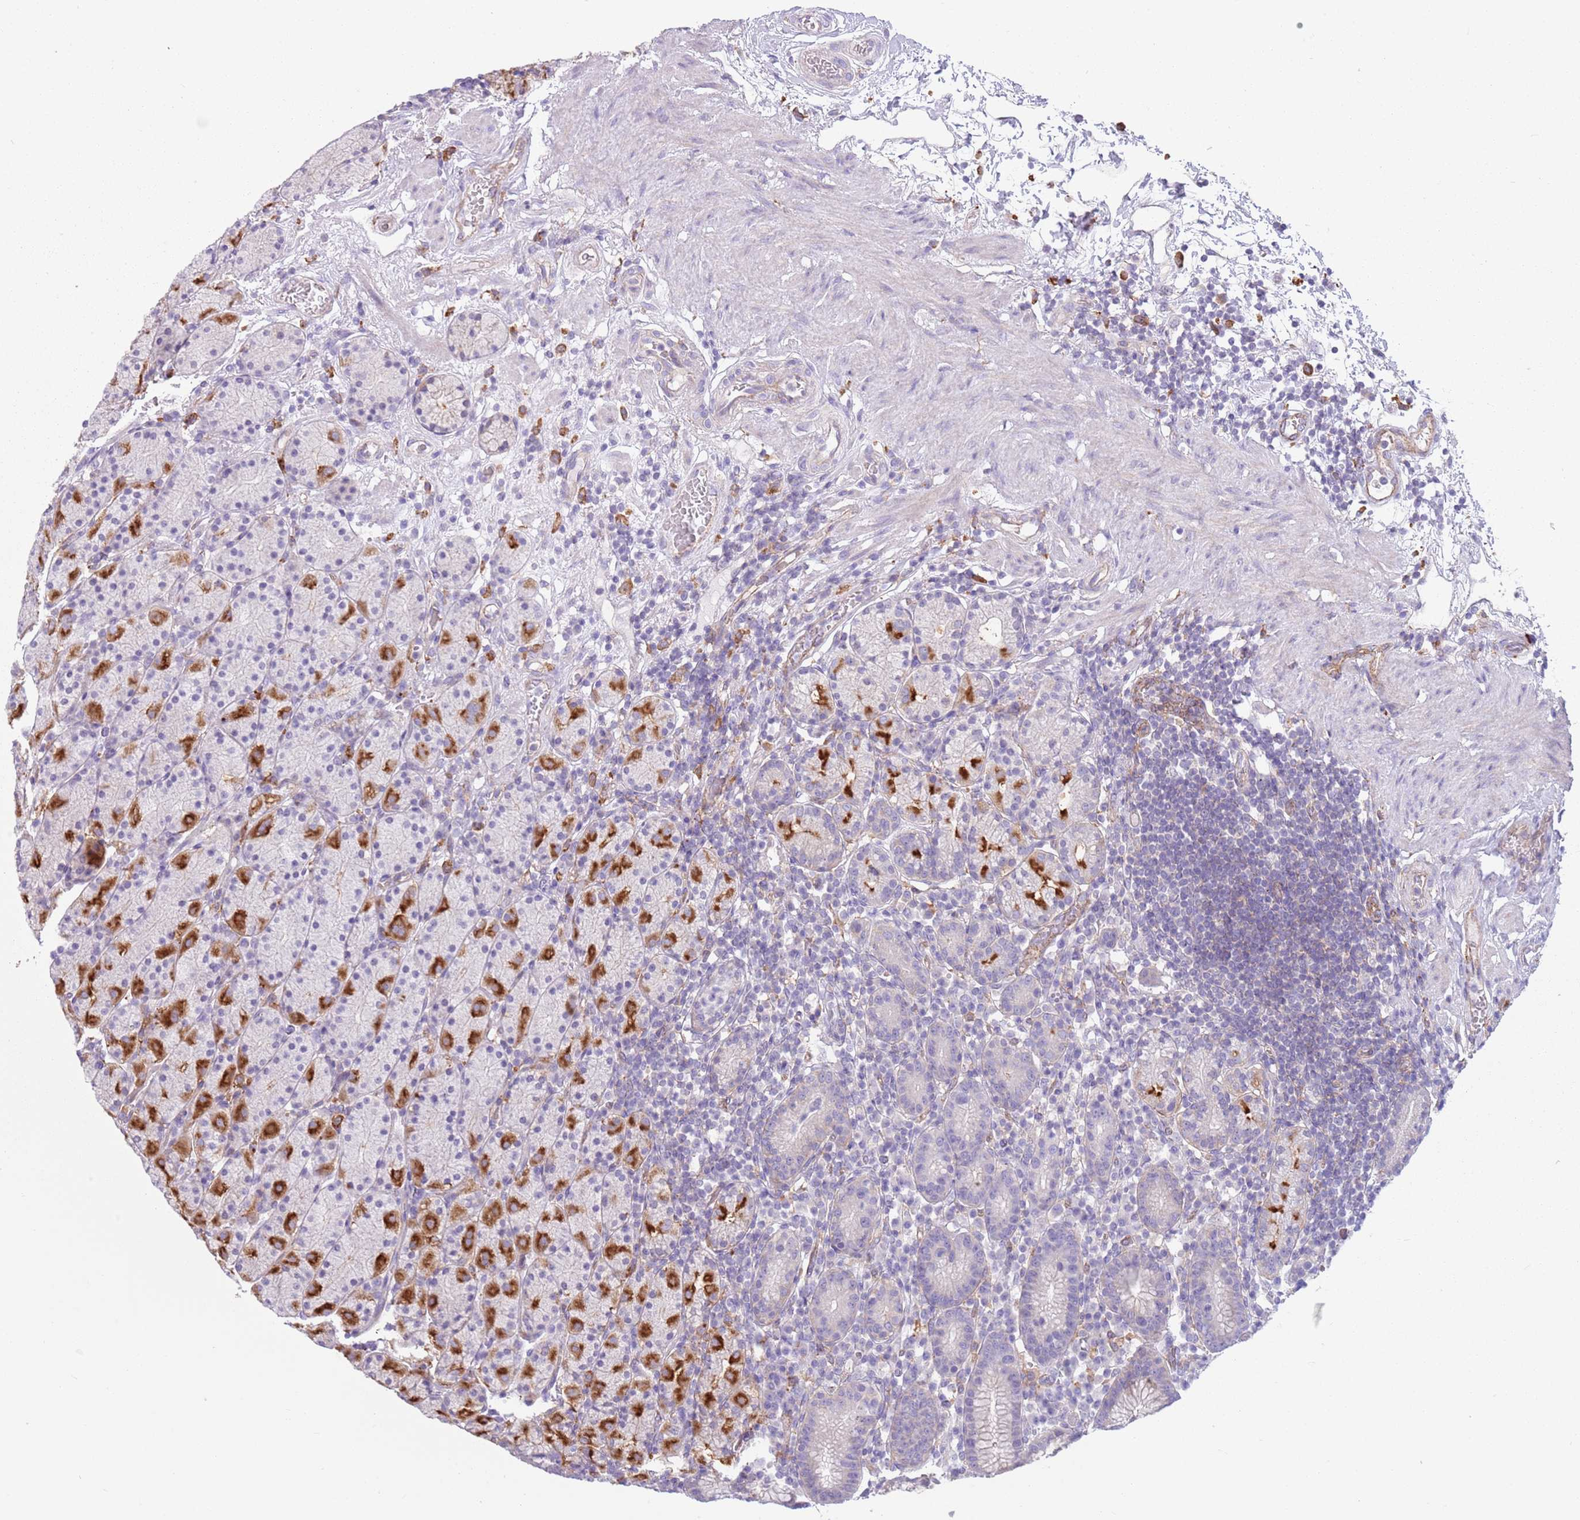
{"staining": {"intensity": "strong", "quantity": "<25%", "location": "cytoplasmic/membranous"}, "tissue": "stomach", "cell_type": "Glandular cells", "image_type": "normal", "snomed": [{"axis": "morphology", "description": "Normal tissue, NOS"}, {"axis": "topography", "description": "Stomach, upper"}, {"axis": "topography", "description": "Stomach"}], "caption": "Immunohistochemistry of benign stomach exhibits medium levels of strong cytoplasmic/membranous expression in about <25% of glandular cells.", "gene": "SNX6", "patient": {"sex": "male", "age": 62}}